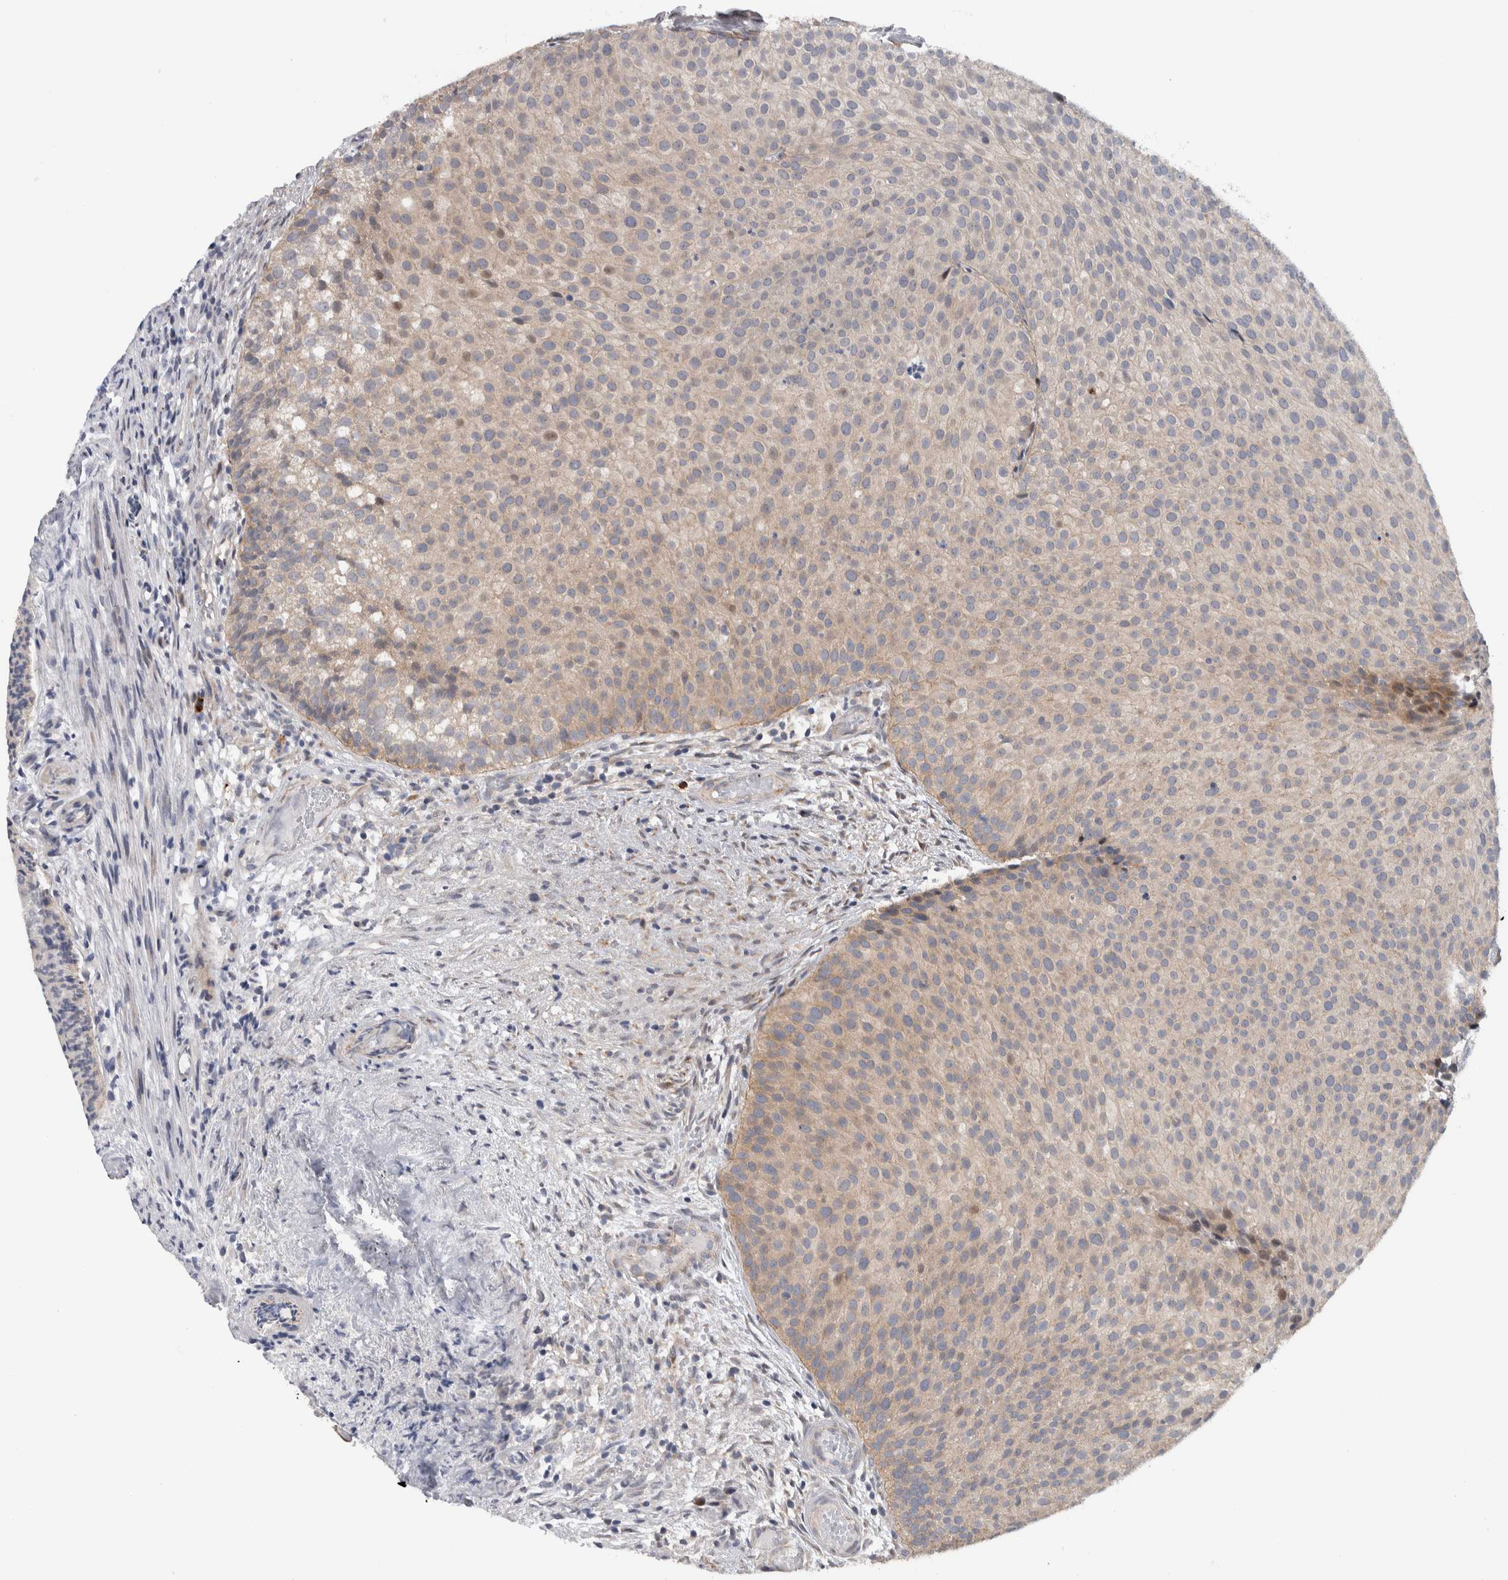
{"staining": {"intensity": "moderate", "quantity": "<25%", "location": "cytoplasmic/membranous,nuclear"}, "tissue": "urothelial cancer", "cell_type": "Tumor cells", "image_type": "cancer", "snomed": [{"axis": "morphology", "description": "Urothelial carcinoma, Low grade"}, {"axis": "topography", "description": "Urinary bladder"}], "caption": "Low-grade urothelial carcinoma was stained to show a protein in brown. There is low levels of moderate cytoplasmic/membranous and nuclear staining in approximately <25% of tumor cells.", "gene": "PRRG4", "patient": {"sex": "male", "age": 86}}